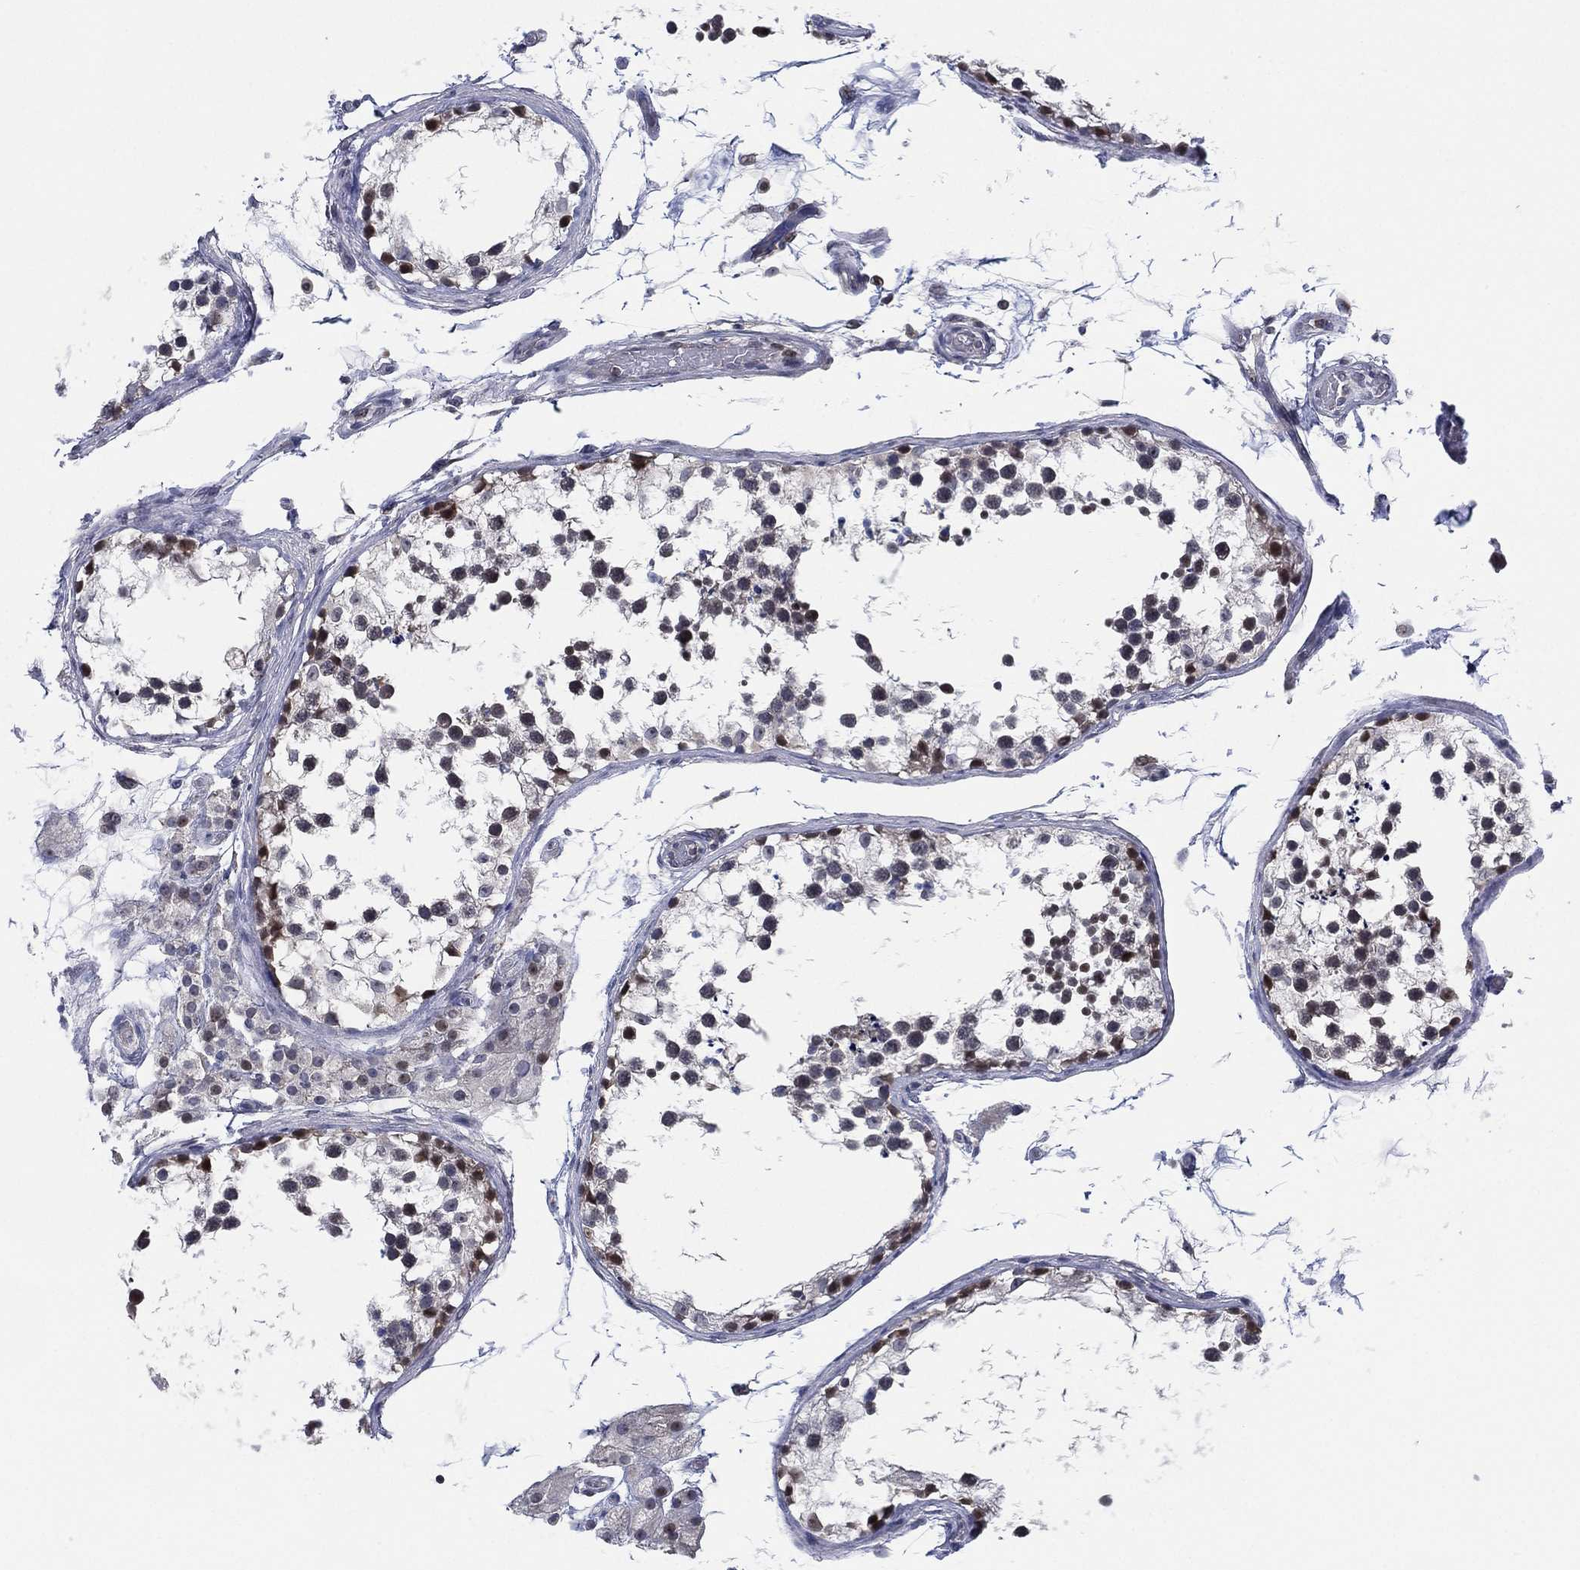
{"staining": {"intensity": "moderate", "quantity": "<25%", "location": "nuclear"}, "tissue": "testis", "cell_type": "Cells in seminiferous ducts", "image_type": "normal", "snomed": [{"axis": "morphology", "description": "Normal tissue, NOS"}, {"axis": "morphology", "description": "Seminoma, NOS"}, {"axis": "topography", "description": "Testis"}], "caption": "High-magnification brightfield microscopy of normal testis stained with DAB (3,3'-diaminobenzidine) (brown) and counterstained with hematoxylin (blue). cells in seminiferous ducts exhibit moderate nuclear positivity is identified in about<25% of cells. (Brightfield microscopy of DAB IHC at high magnification).", "gene": "TMCO1", "patient": {"sex": "male", "age": 65}}